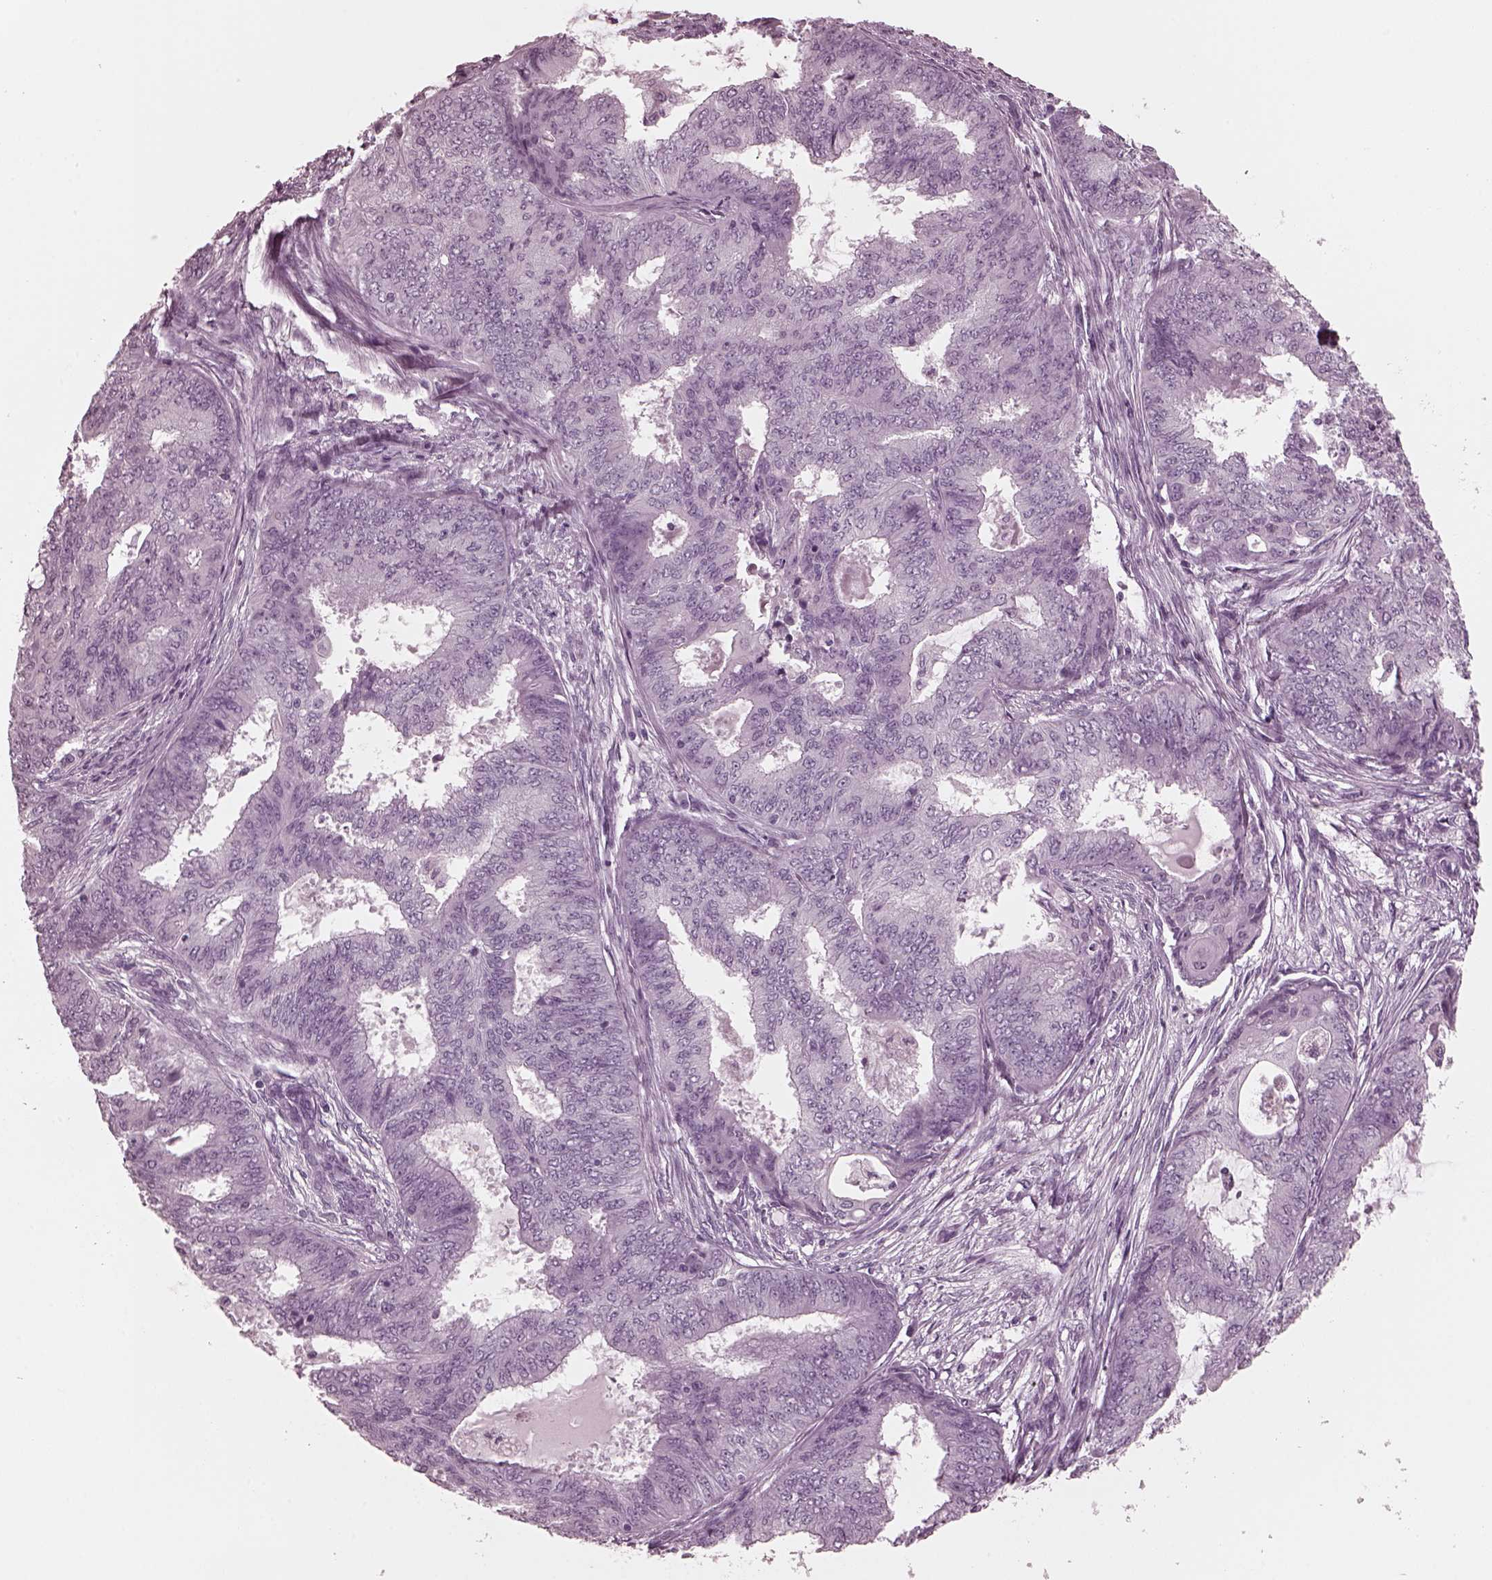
{"staining": {"intensity": "negative", "quantity": "none", "location": "none"}, "tissue": "endometrial cancer", "cell_type": "Tumor cells", "image_type": "cancer", "snomed": [{"axis": "morphology", "description": "Adenocarcinoma, NOS"}, {"axis": "topography", "description": "Endometrium"}], "caption": "Endometrial adenocarcinoma was stained to show a protein in brown. There is no significant positivity in tumor cells.", "gene": "GRM6", "patient": {"sex": "female", "age": 62}}